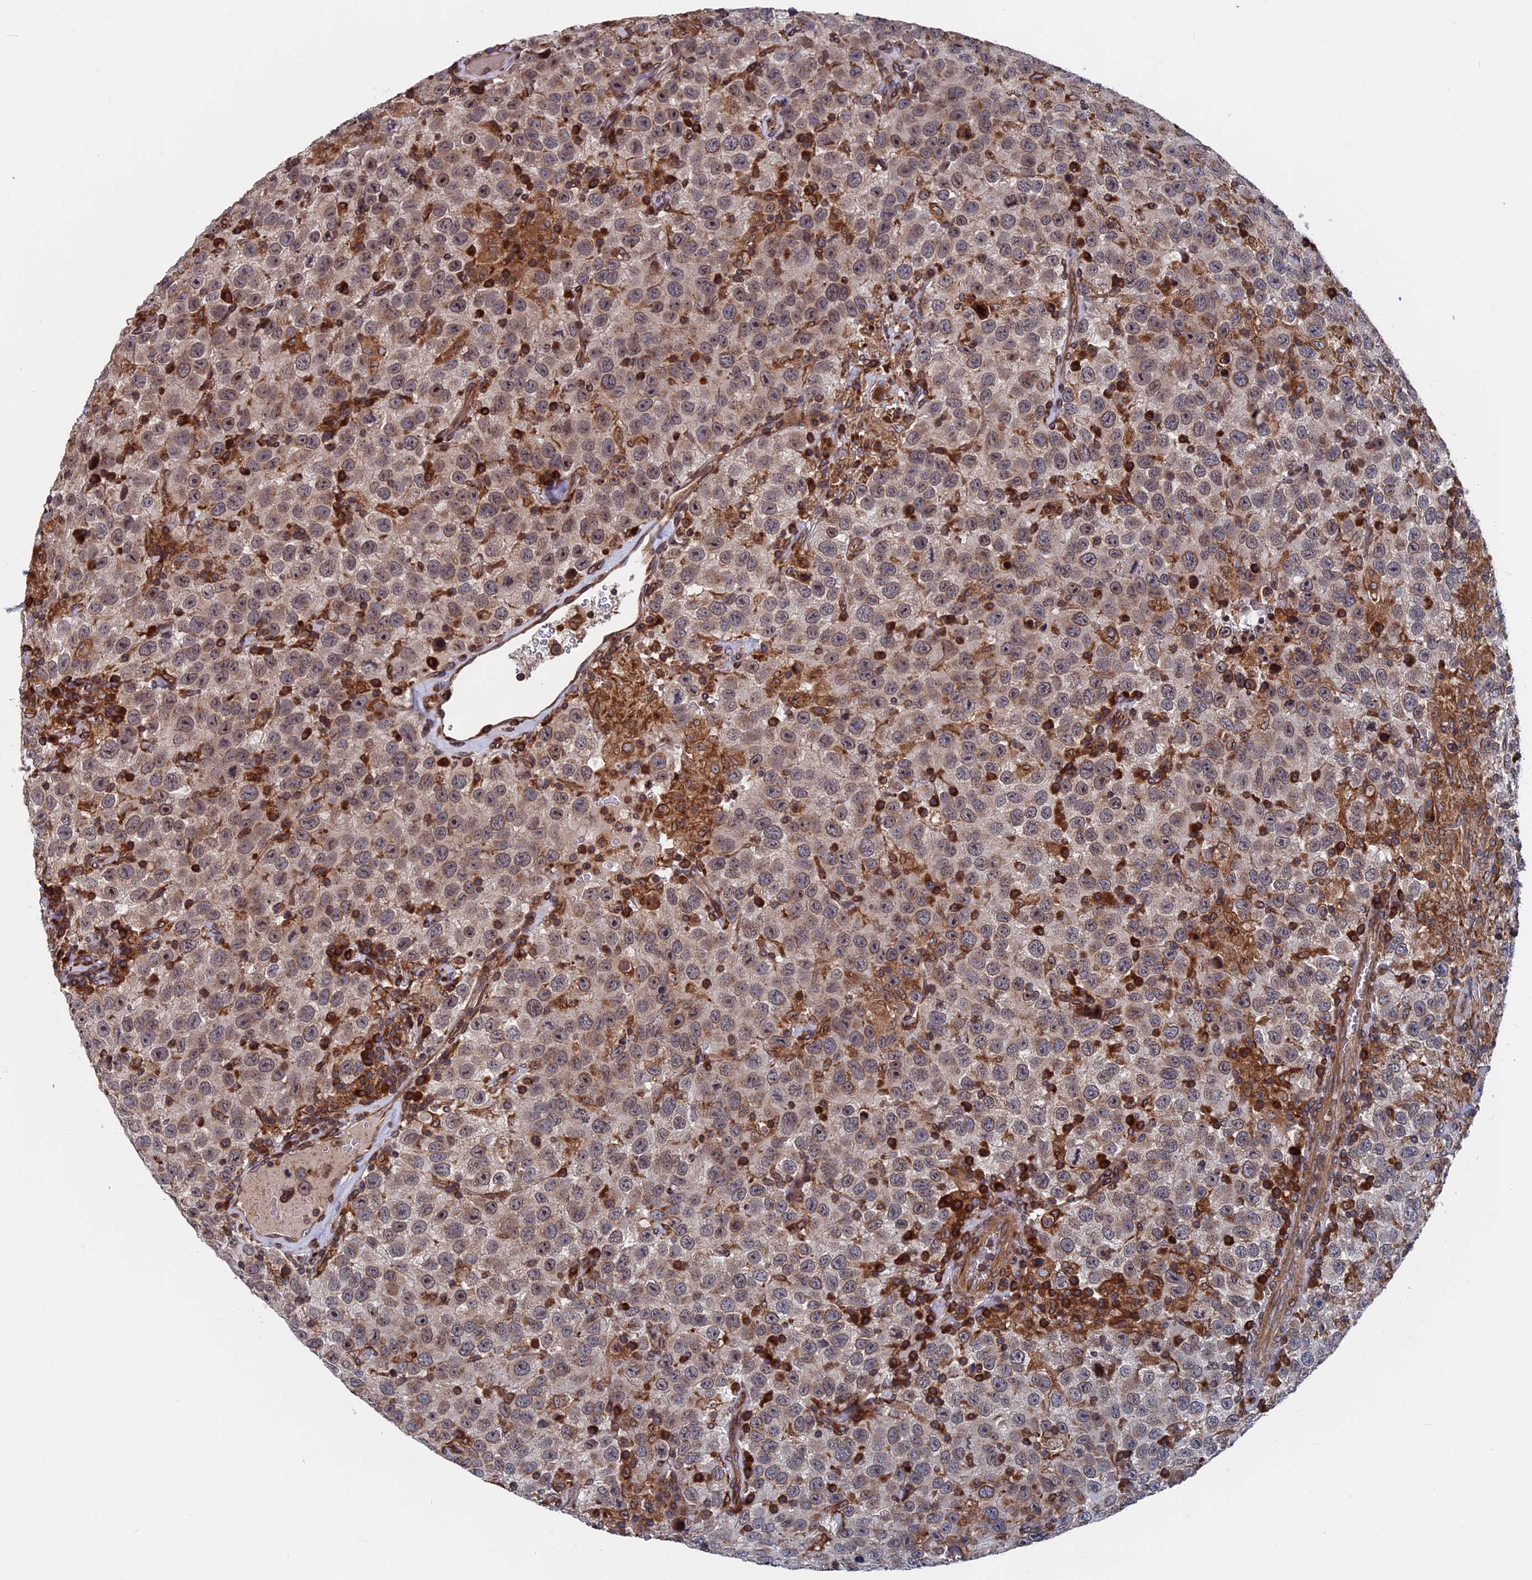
{"staining": {"intensity": "moderate", "quantity": ">75%", "location": "cytoplasmic/membranous"}, "tissue": "testis cancer", "cell_type": "Tumor cells", "image_type": "cancer", "snomed": [{"axis": "morphology", "description": "Seminoma, NOS"}, {"axis": "topography", "description": "Testis"}], "caption": "Brown immunohistochemical staining in seminoma (testis) reveals moderate cytoplasmic/membranous expression in approximately >75% of tumor cells.", "gene": "RPUSD1", "patient": {"sex": "male", "age": 41}}